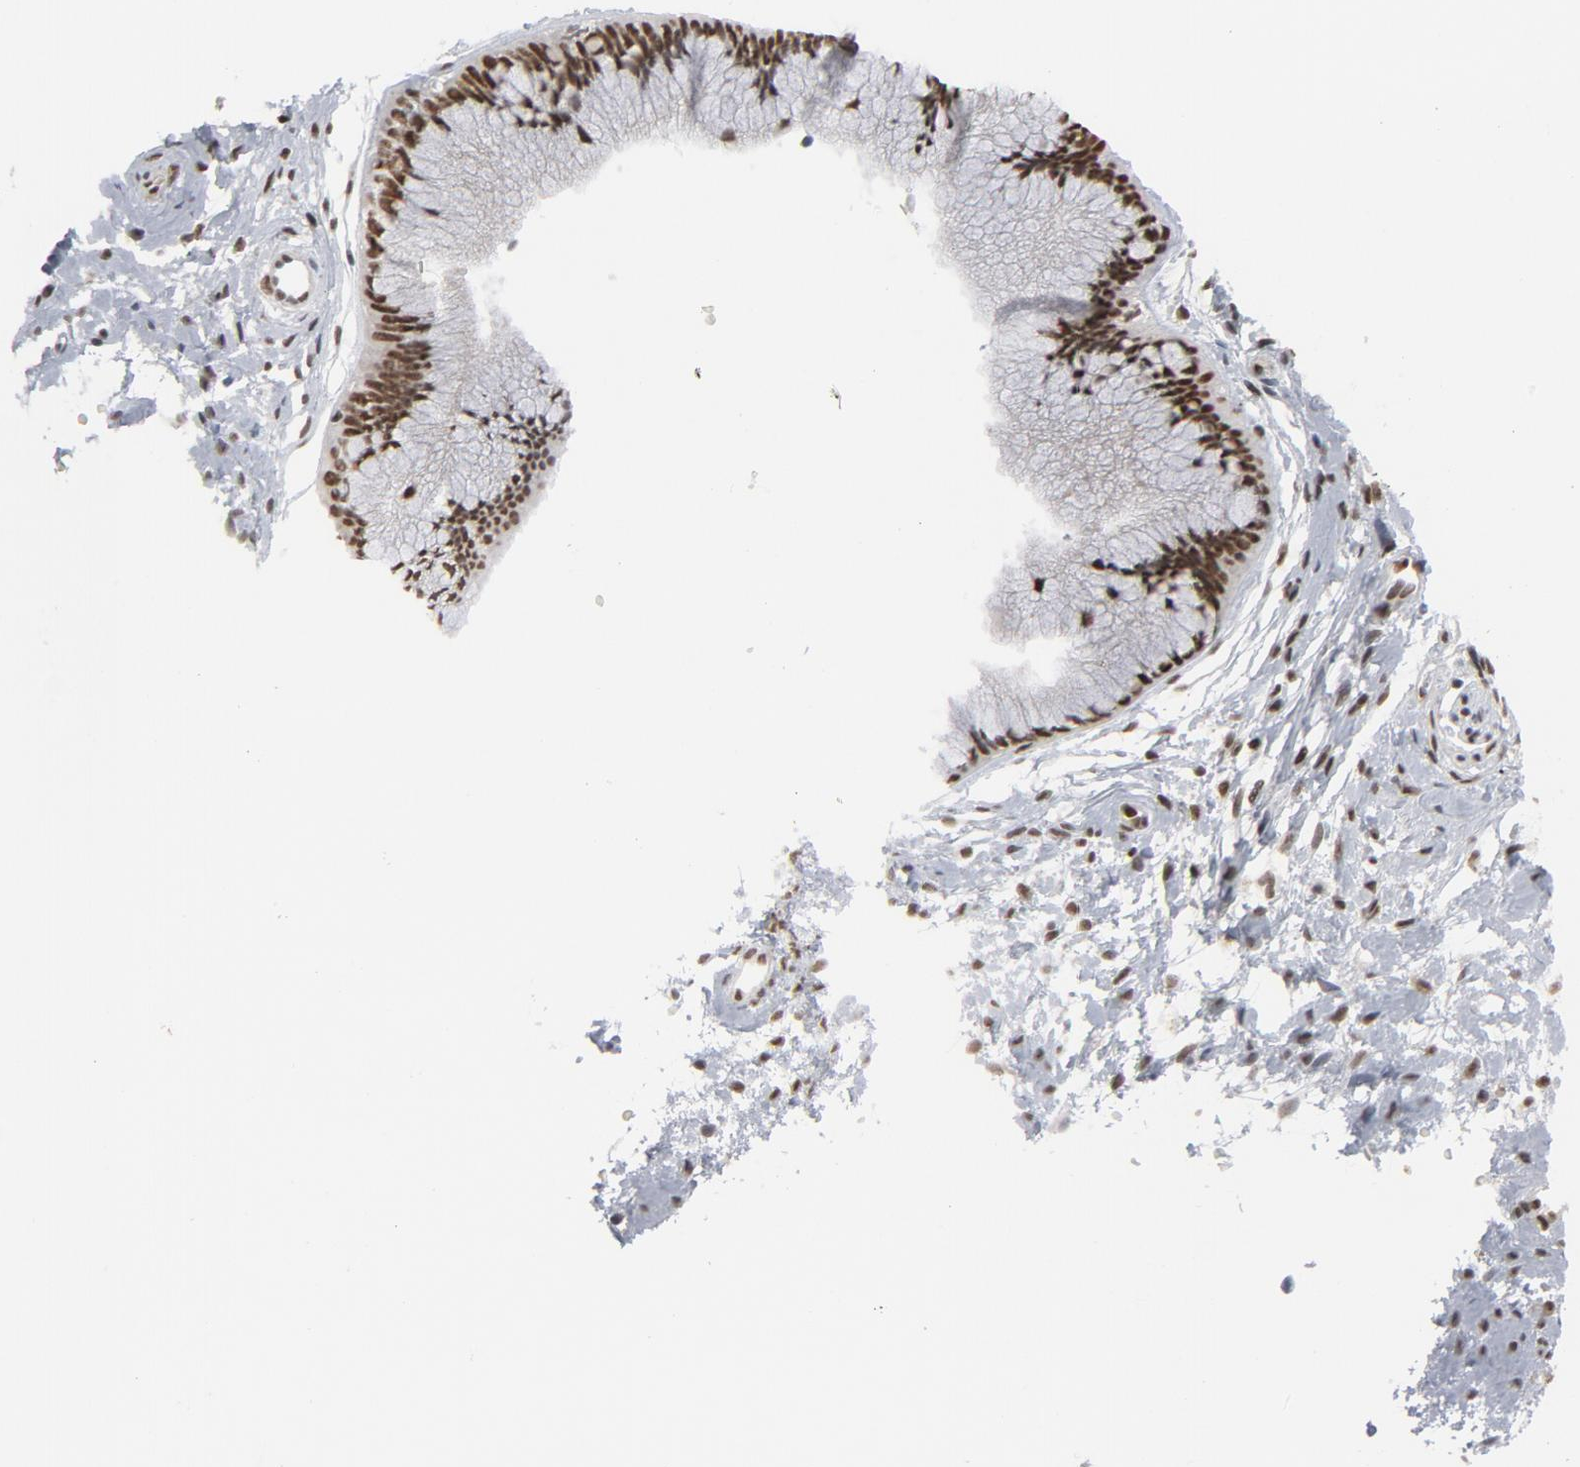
{"staining": {"intensity": "strong", "quantity": ">75%", "location": "nuclear"}, "tissue": "cervix", "cell_type": "Glandular cells", "image_type": "normal", "snomed": [{"axis": "morphology", "description": "Normal tissue, NOS"}, {"axis": "topography", "description": "Cervix"}], "caption": "A micrograph of human cervix stained for a protein exhibits strong nuclear brown staining in glandular cells. (IHC, brightfield microscopy, high magnification).", "gene": "MRE11", "patient": {"sex": "female", "age": 39}}